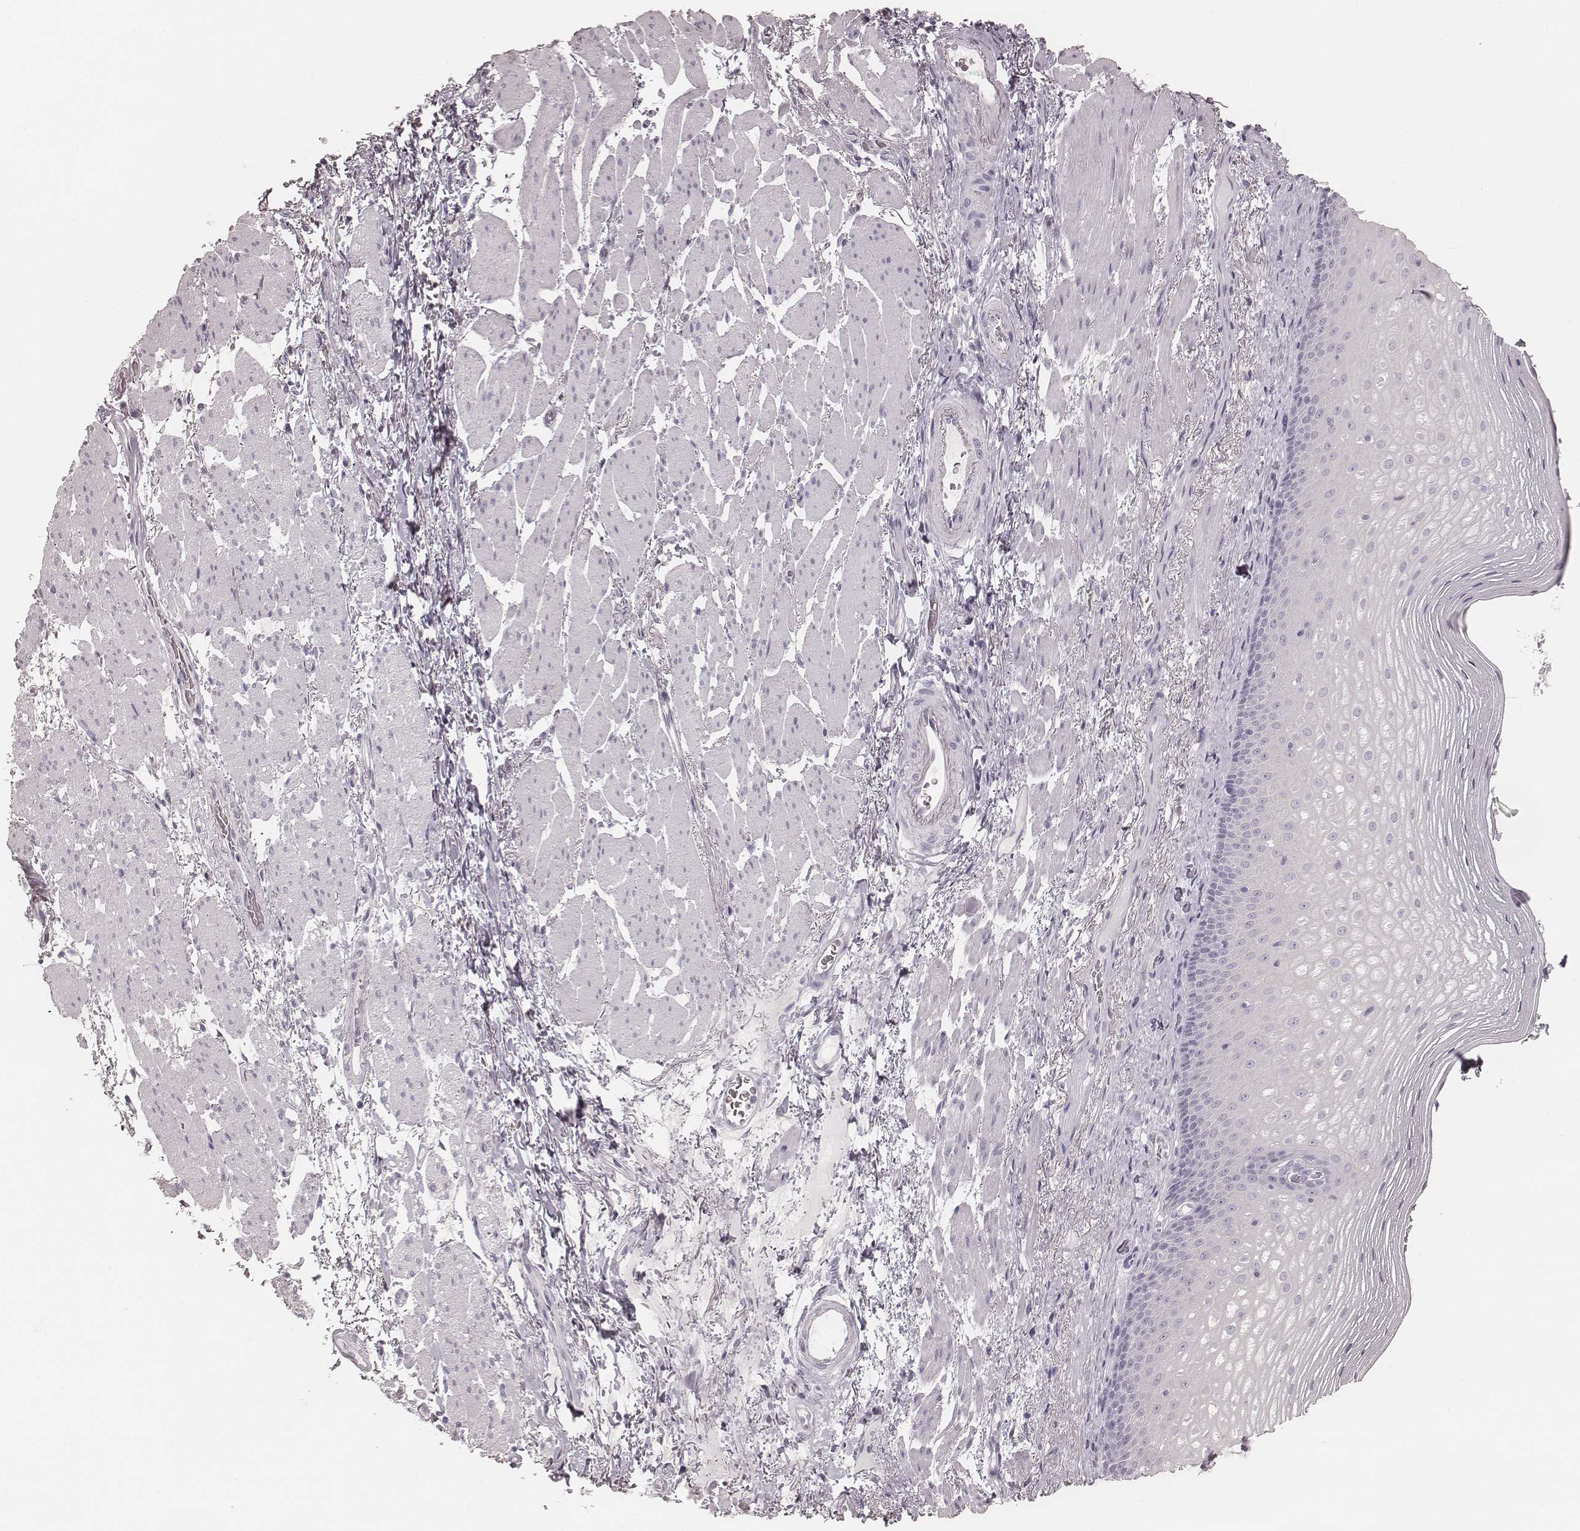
{"staining": {"intensity": "negative", "quantity": "none", "location": "none"}, "tissue": "esophagus", "cell_type": "Squamous epithelial cells", "image_type": "normal", "snomed": [{"axis": "morphology", "description": "Normal tissue, NOS"}, {"axis": "topography", "description": "Esophagus"}], "caption": "This is an immunohistochemistry (IHC) micrograph of benign esophagus. There is no expression in squamous epithelial cells.", "gene": "KRT82", "patient": {"sex": "male", "age": 76}}